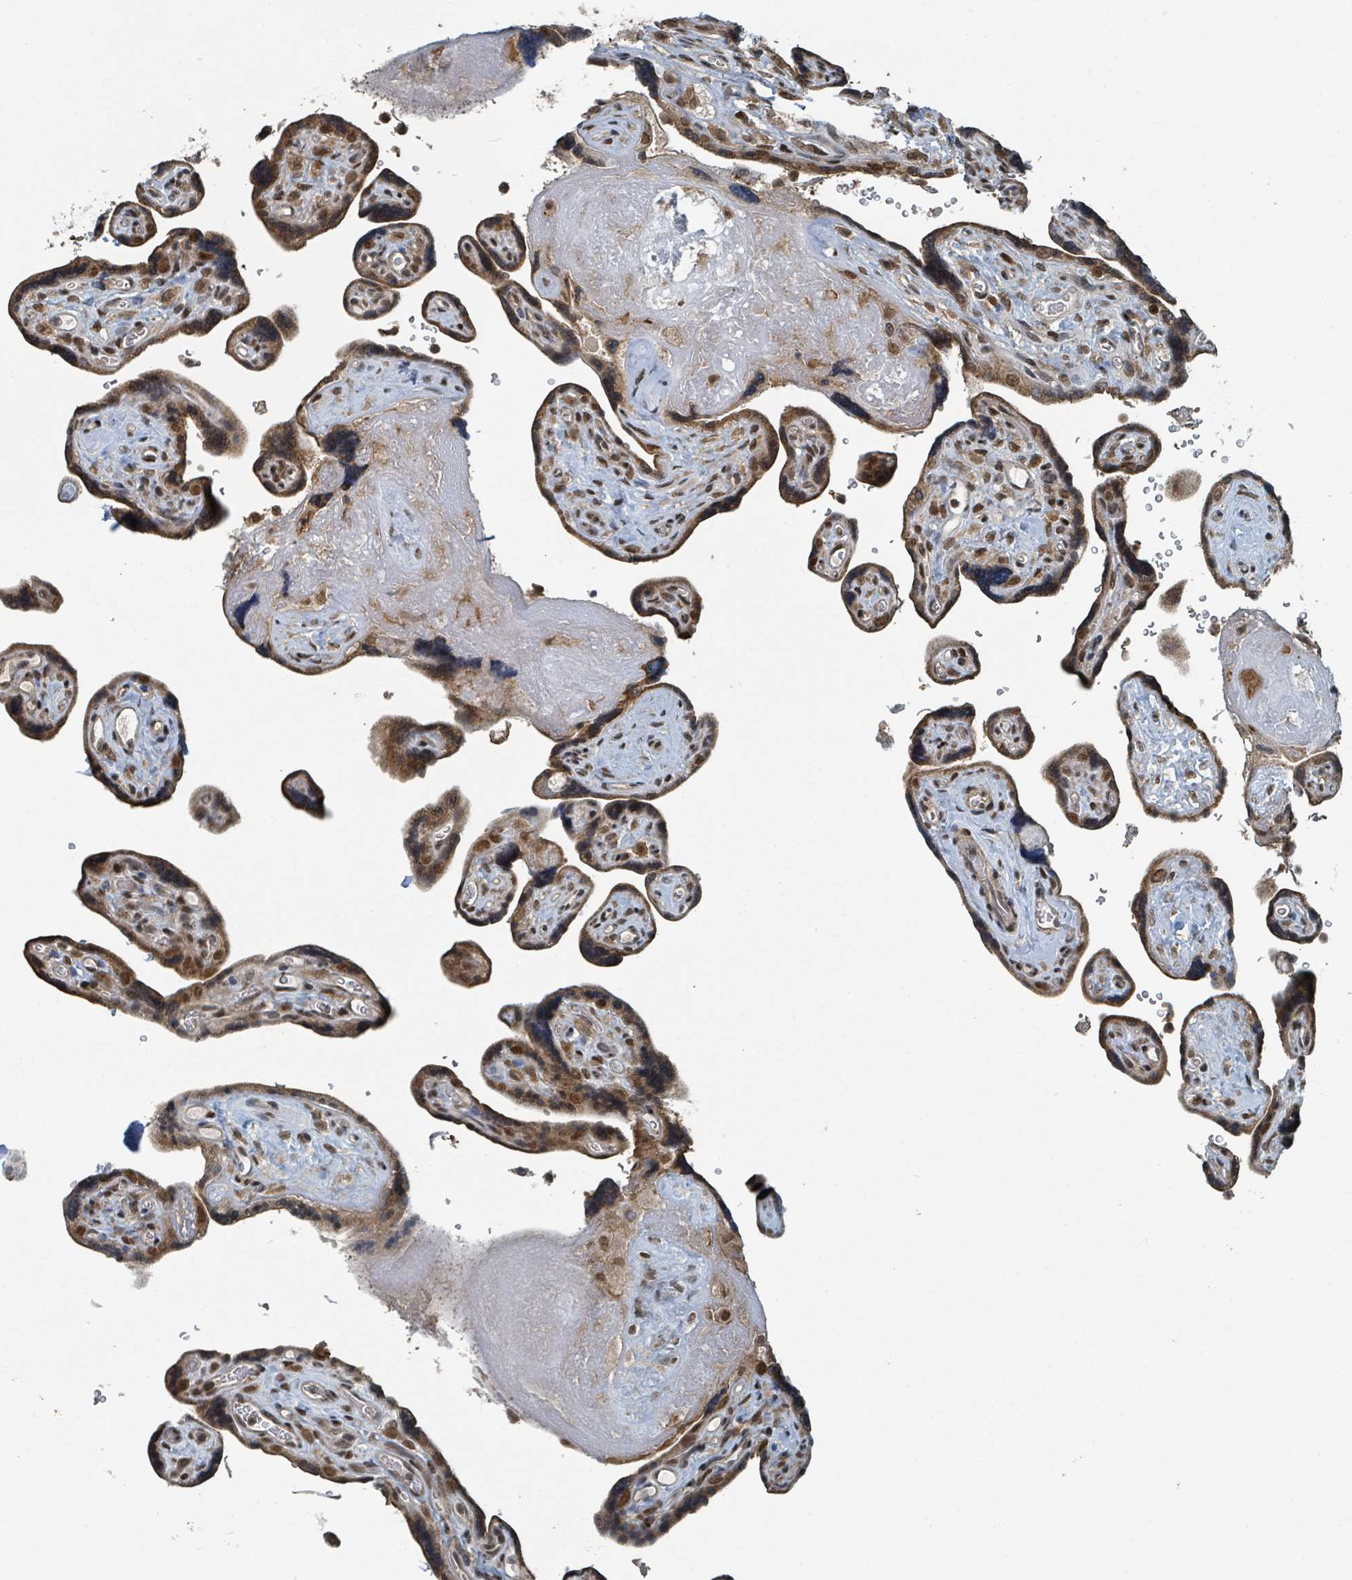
{"staining": {"intensity": "strong", "quantity": ">75%", "location": "cytoplasmic/membranous,nuclear"}, "tissue": "placenta", "cell_type": "Trophoblastic cells", "image_type": "normal", "snomed": [{"axis": "morphology", "description": "Normal tissue, NOS"}, {"axis": "topography", "description": "Placenta"}], "caption": "Placenta stained with a protein marker exhibits strong staining in trophoblastic cells.", "gene": "PHIP", "patient": {"sex": "female", "age": 39}}